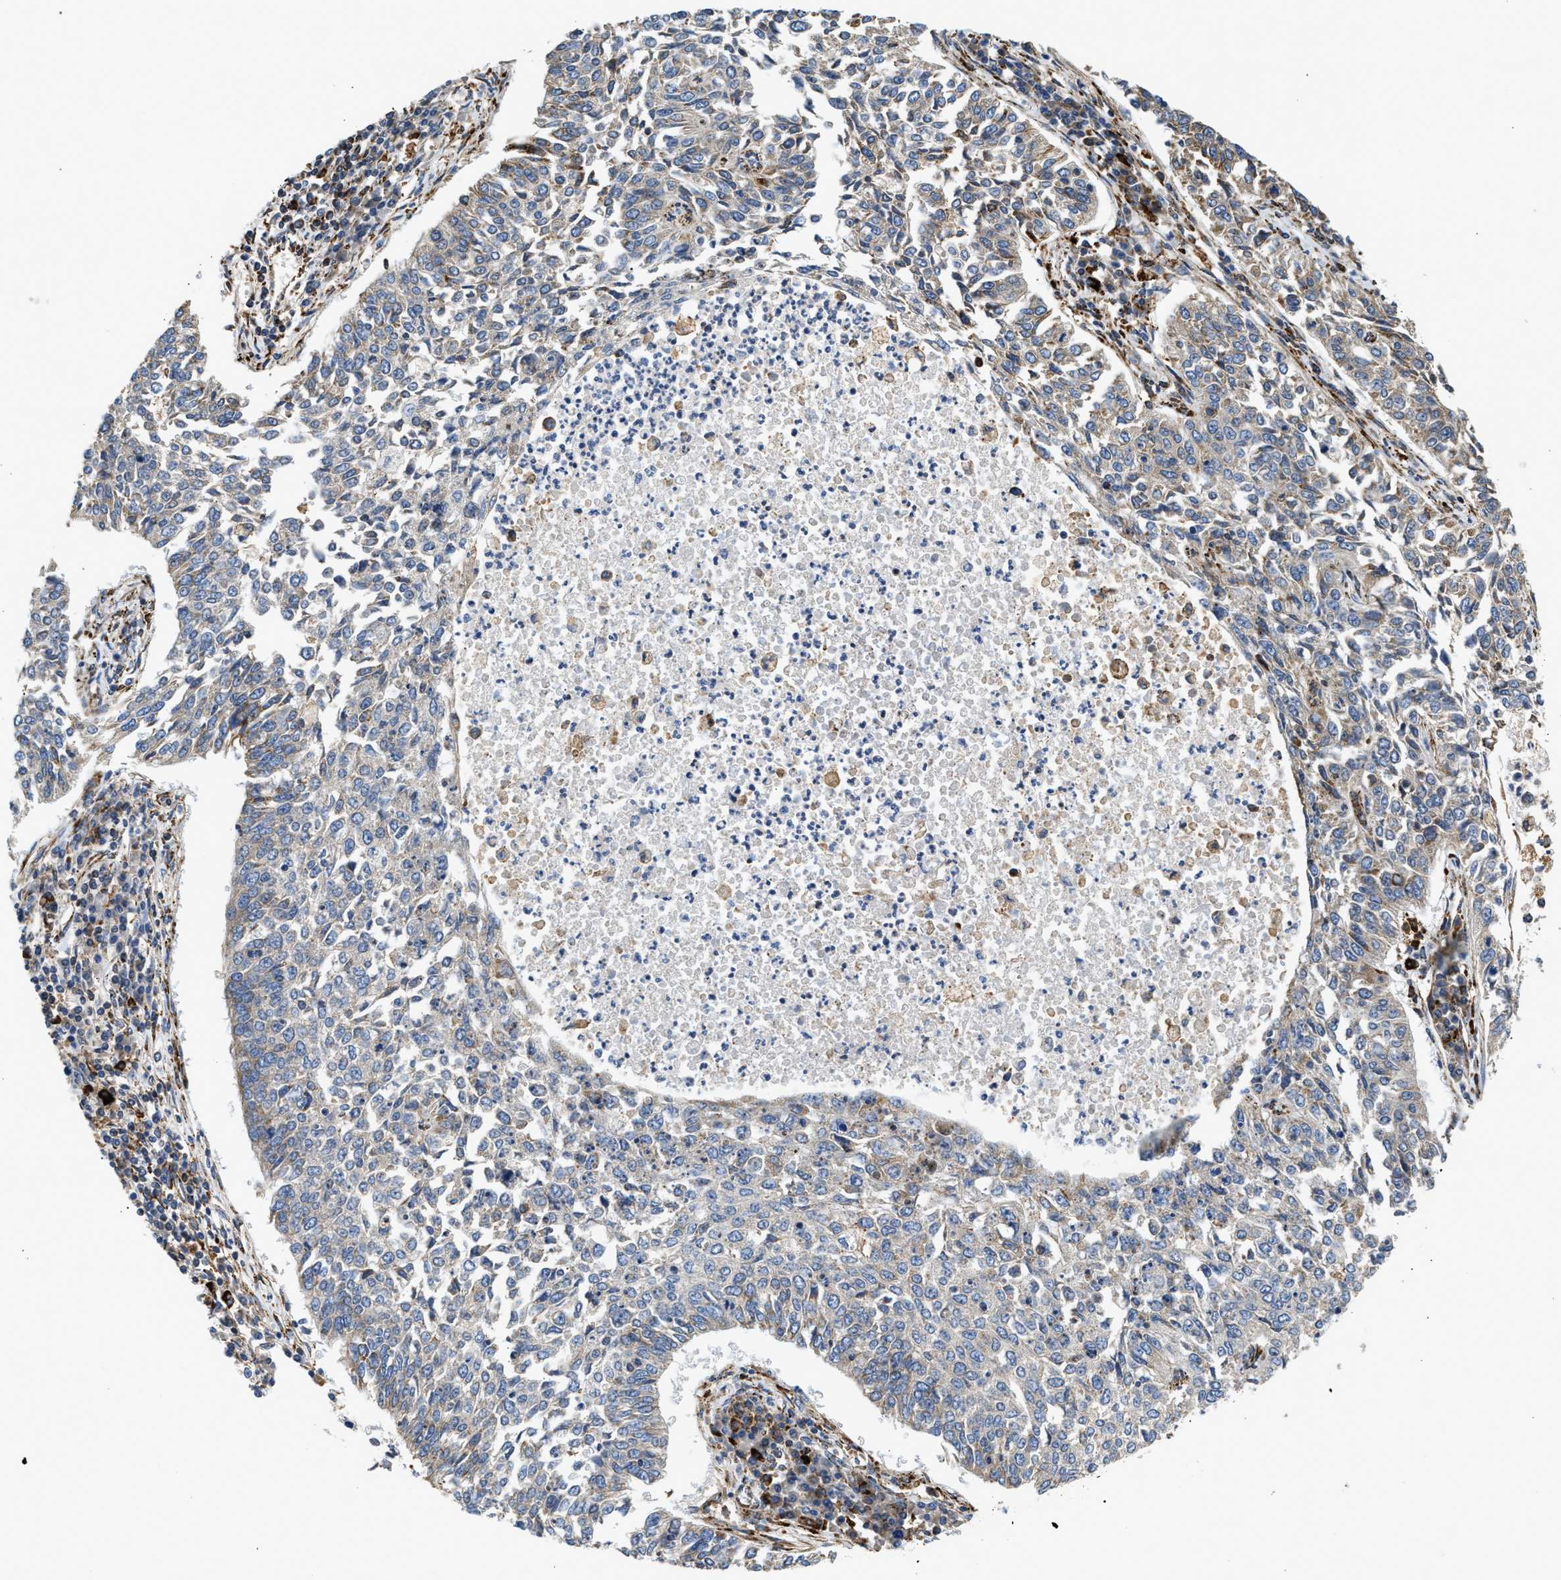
{"staining": {"intensity": "moderate", "quantity": "<25%", "location": "cytoplasmic/membranous"}, "tissue": "lung cancer", "cell_type": "Tumor cells", "image_type": "cancer", "snomed": [{"axis": "morphology", "description": "Normal tissue, NOS"}, {"axis": "morphology", "description": "Squamous cell carcinoma, NOS"}, {"axis": "topography", "description": "Cartilage tissue"}, {"axis": "topography", "description": "Bronchus"}, {"axis": "topography", "description": "Lung"}], "caption": "Tumor cells display low levels of moderate cytoplasmic/membranous expression in approximately <25% of cells in lung squamous cell carcinoma. (IHC, brightfield microscopy, high magnification).", "gene": "AMZ1", "patient": {"sex": "female", "age": 49}}